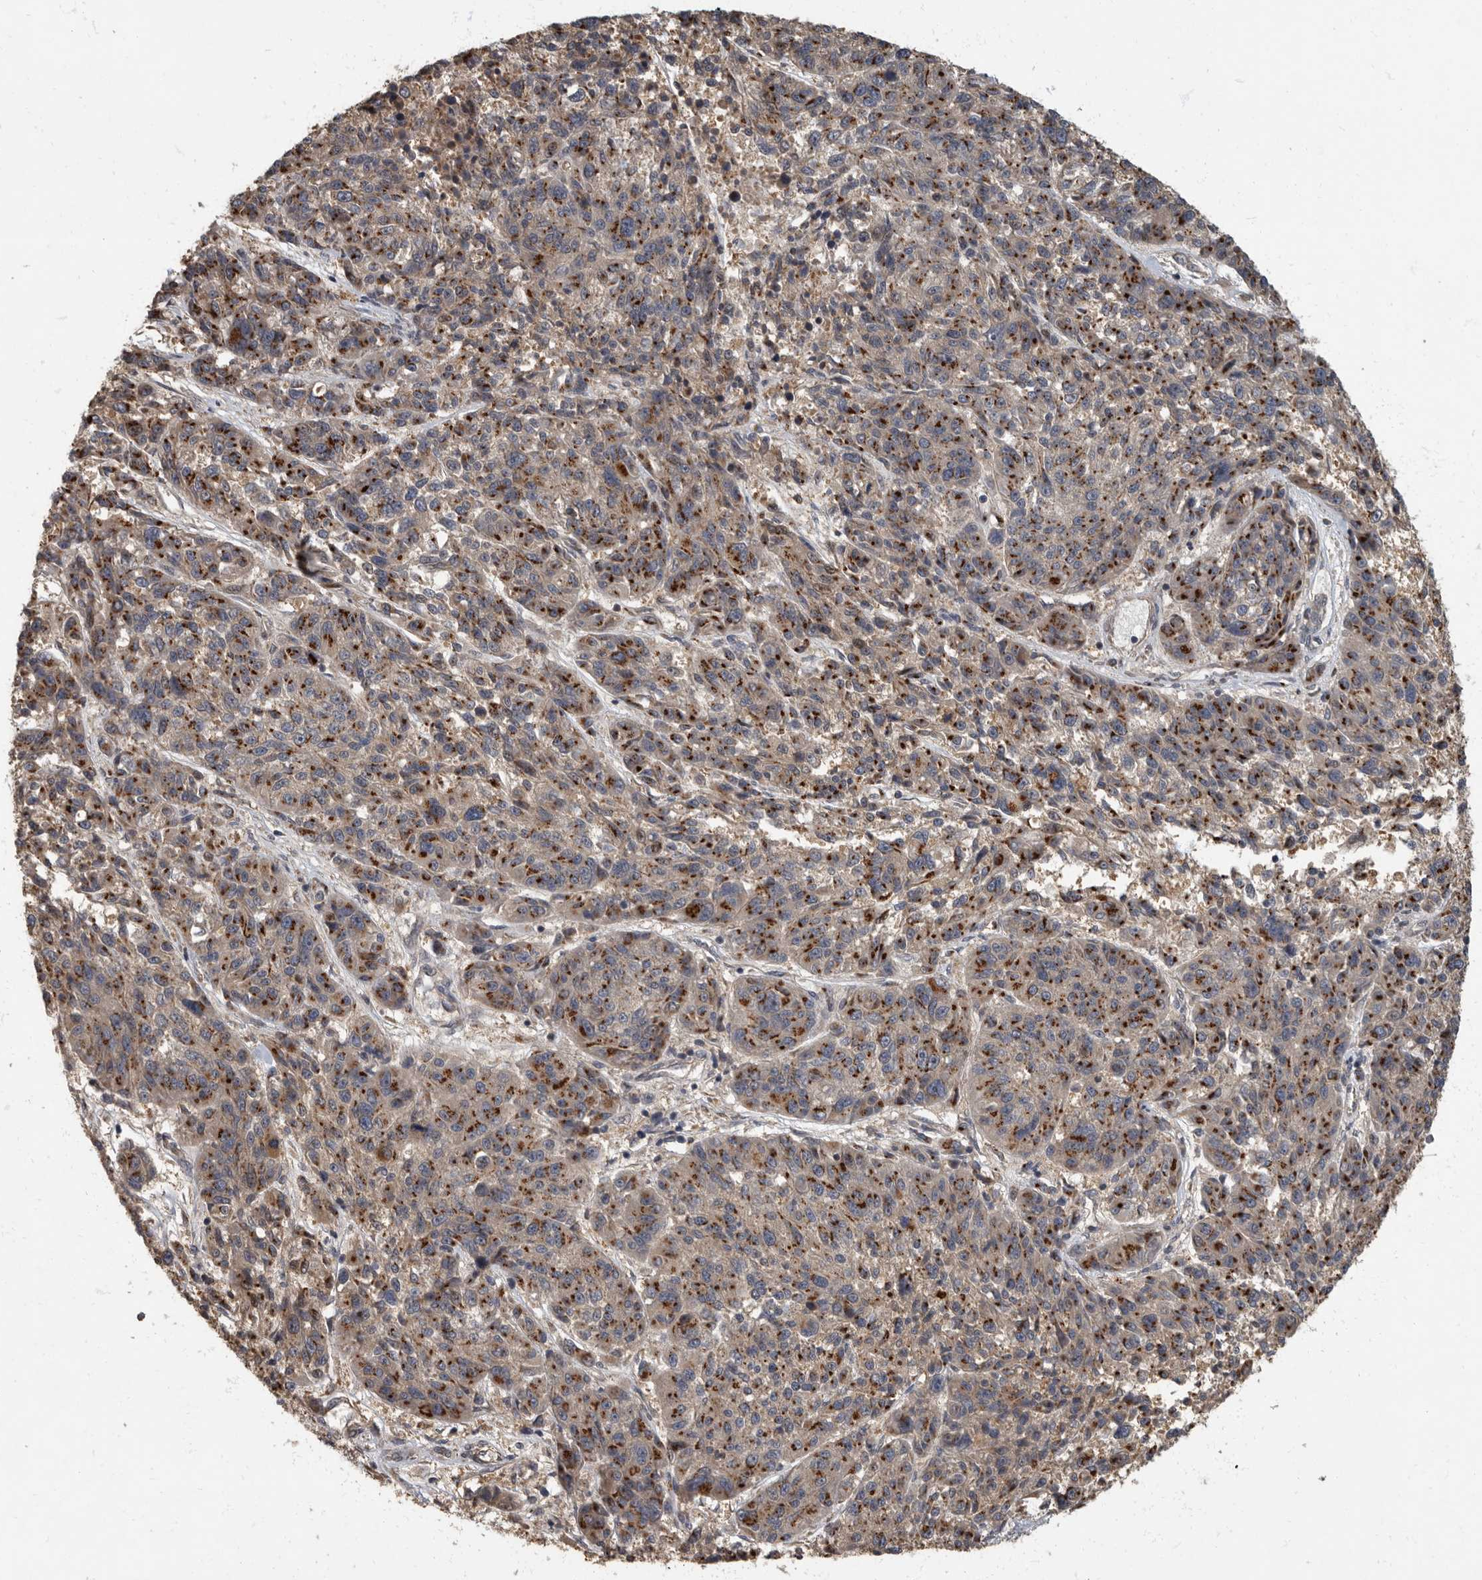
{"staining": {"intensity": "moderate", "quantity": ">75%", "location": "cytoplasmic/membranous"}, "tissue": "melanoma", "cell_type": "Tumor cells", "image_type": "cancer", "snomed": [{"axis": "morphology", "description": "Malignant melanoma, NOS"}, {"axis": "topography", "description": "Skin"}], "caption": "Human melanoma stained with a brown dye exhibits moderate cytoplasmic/membranous positive positivity in about >75% of tumor cells.", "gene": "IQCK", "patient": {"sex": "male", "age": 53}}